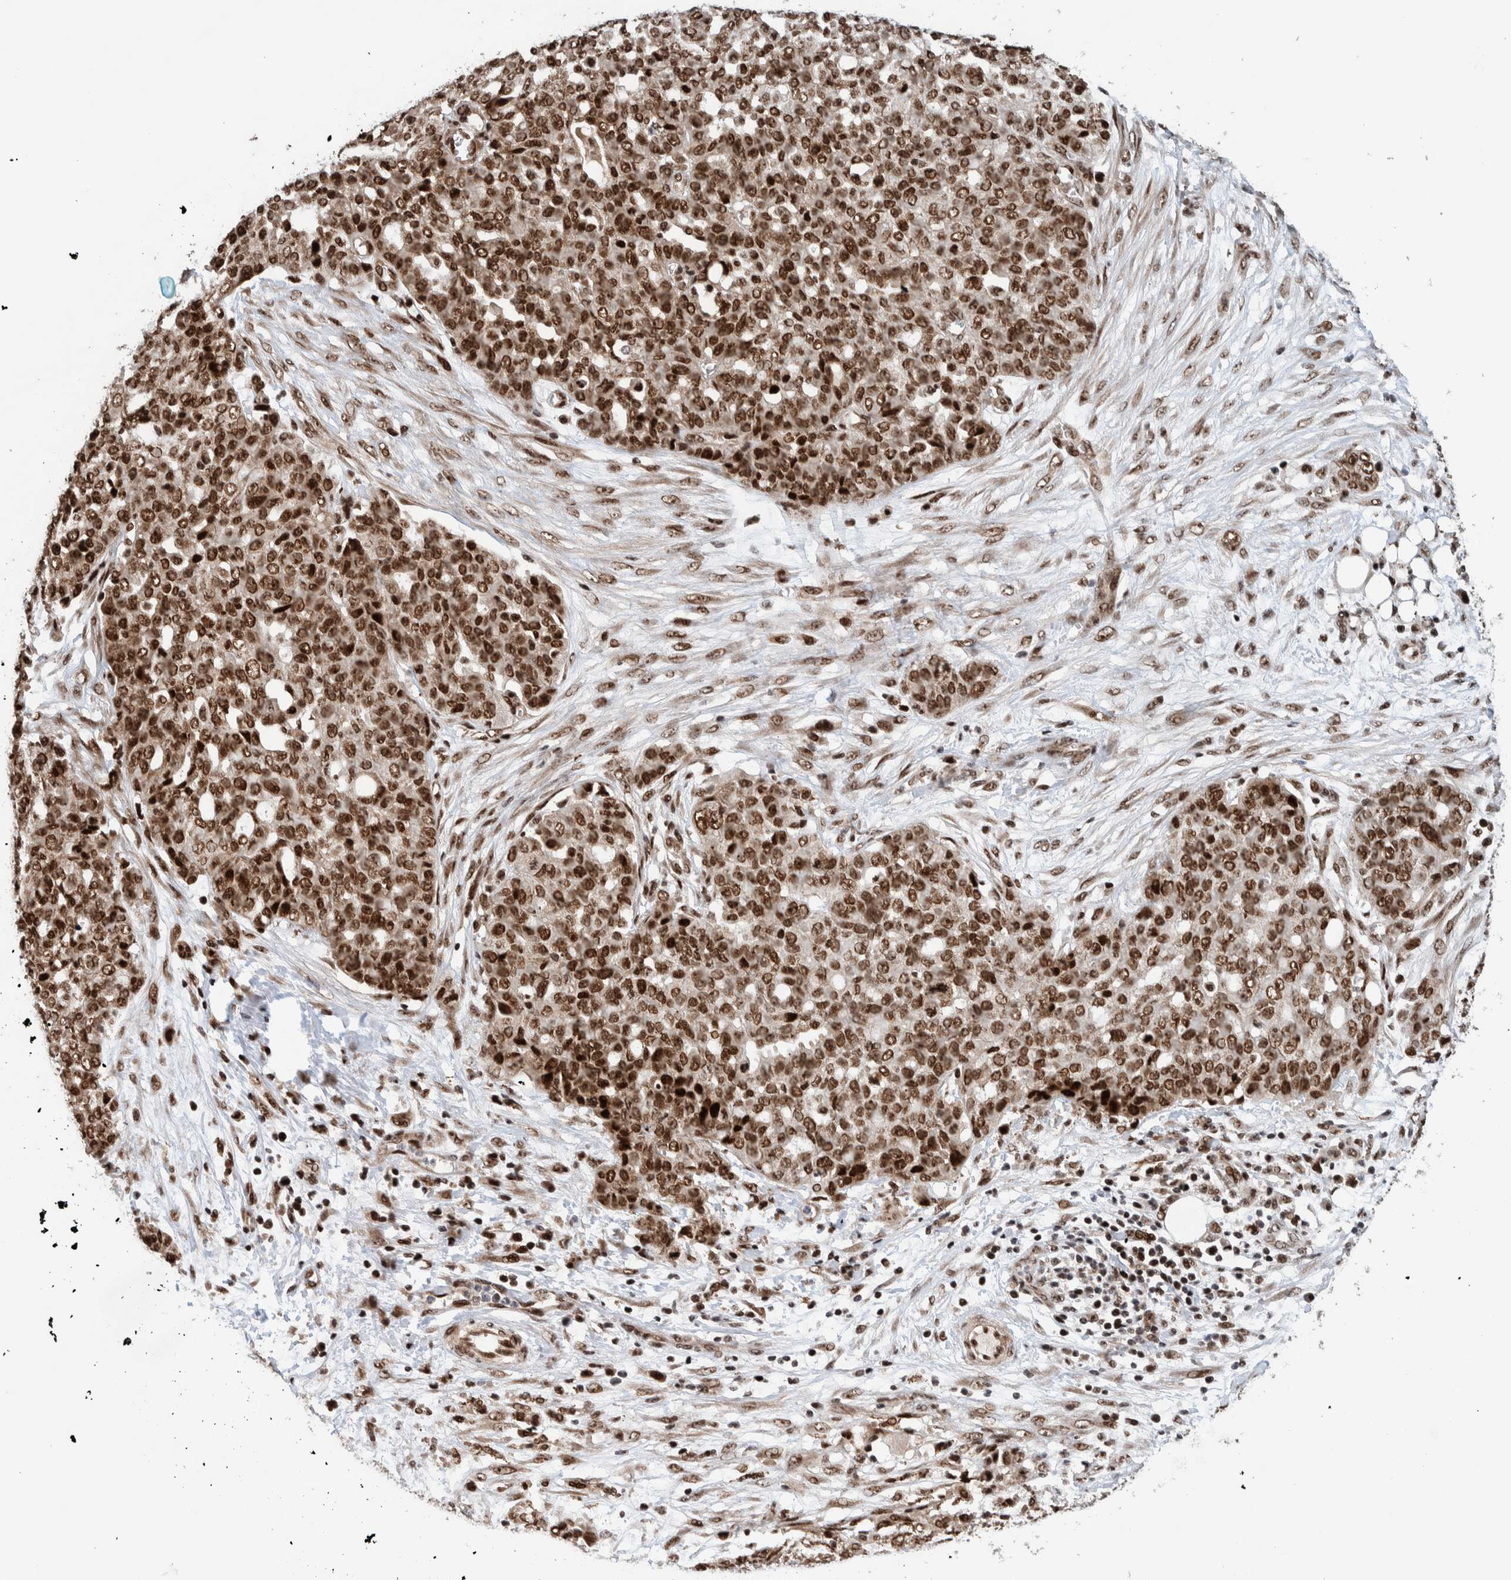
{"staining": {"intensity": "strong", "quantity": ">75%", "location": "nuclear"}, "tissue": "ovarian cancer", "cell_type": "Tumor cells", "image_type": "cancer", "snomed": [{"axis": "morphology", "description": "Cystadenocarcinoma, serous, NOS"}, {"axis": "topography", "description": "Soft tissue"}, {"axis": "topography", "description": "Ovary"}], "caption": "Approximately >75% of tumor cells in ovarian serous cystadenocarcinoma exhibit strong nuclear protein positivity as visualized by brown immunohistochemical staining.", "gene": "CHD4", "patient": {"sex": "female", "age": 57}}